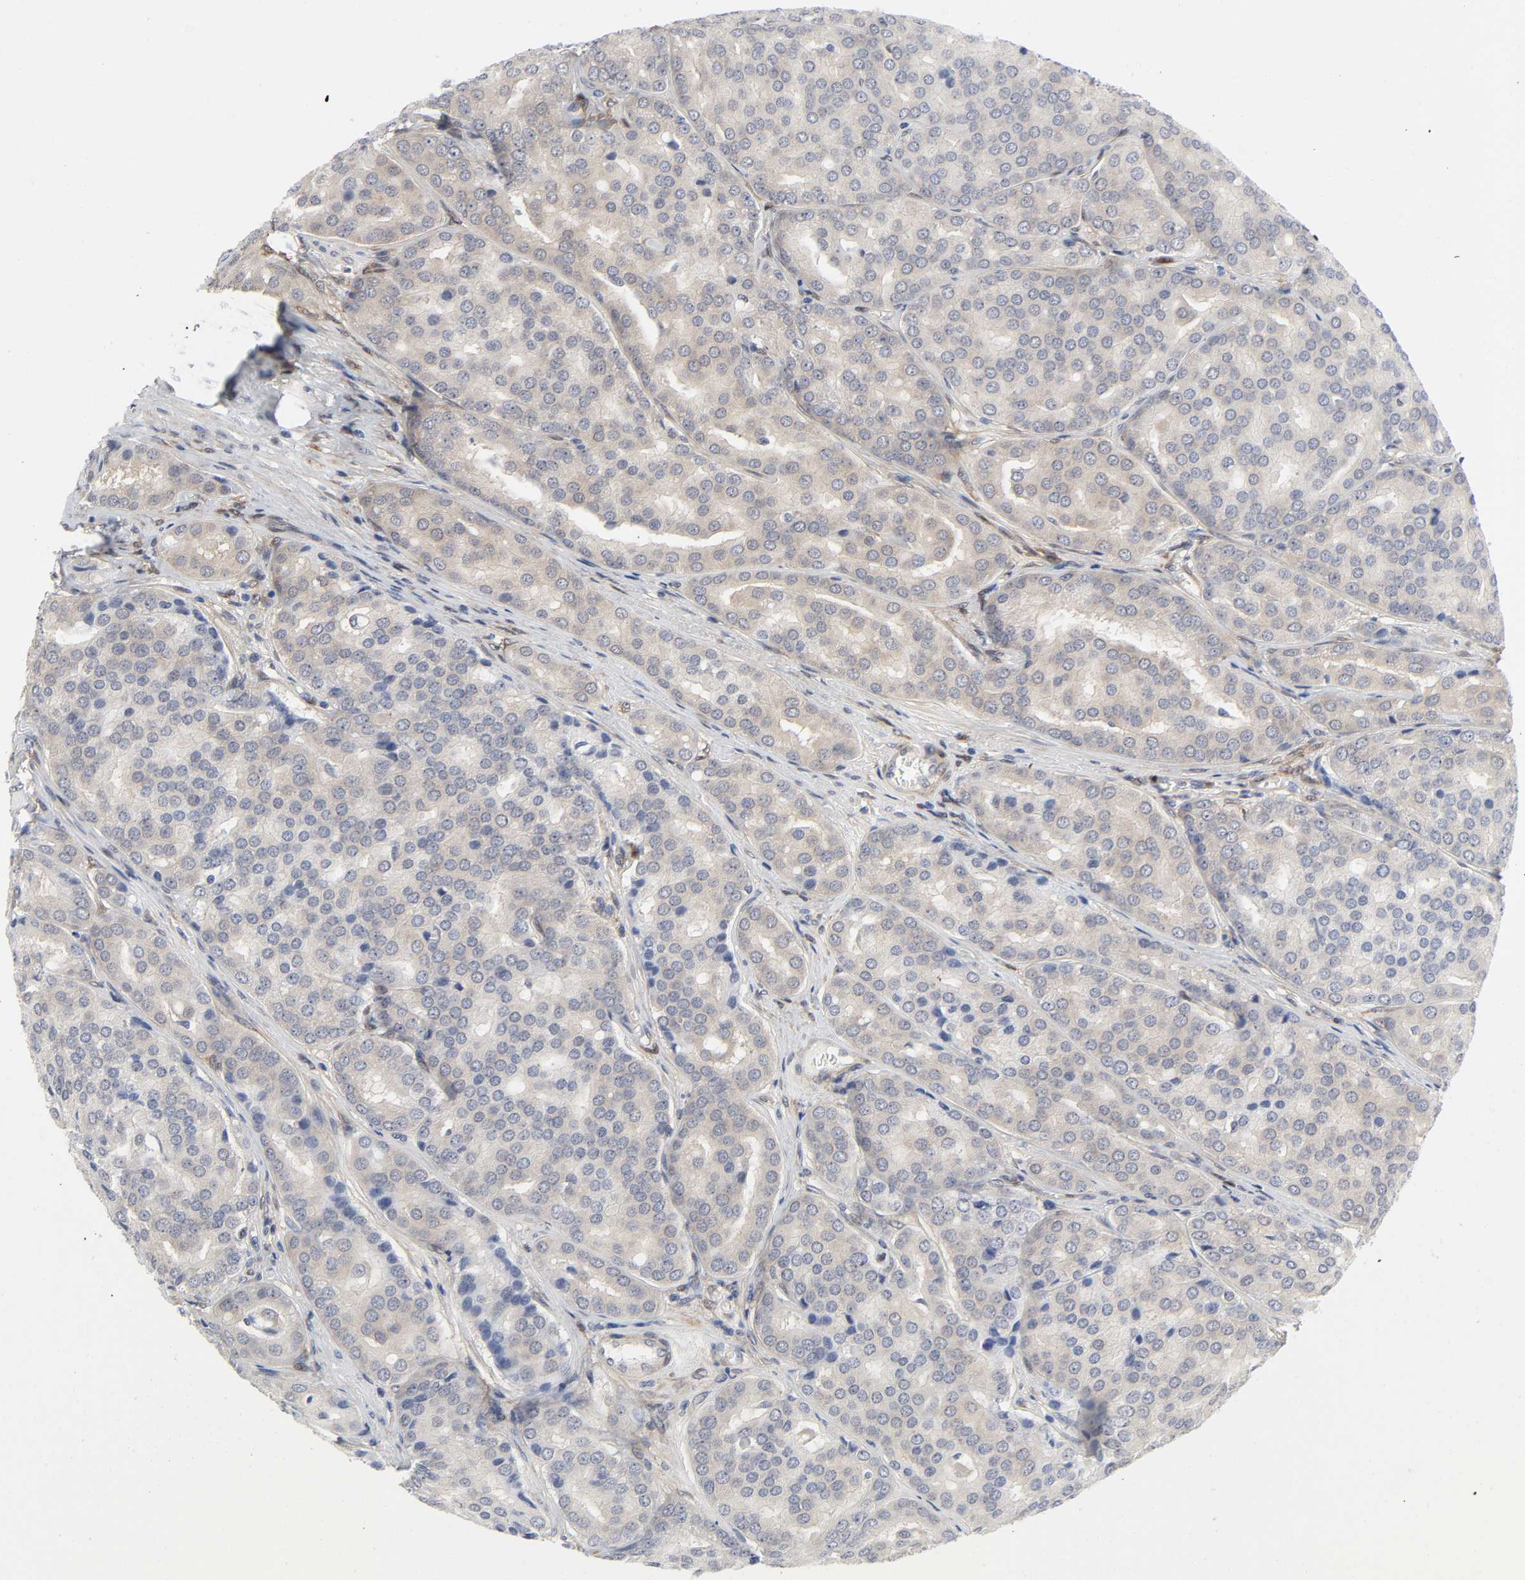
{"staining": {"intensity": "weak", "quantity": ">75%", "location": "cytoplasmic/membranous"}, "tissue": "prostate cancer", "cell_type": "Tumor cells", "image_type": "cancer", "snomed": [{"axis": "morphology", "description": "Adenocarcinoma, High grade"}, {"axis": "topography", "description": "Prostate"}], "caption": "Weak cytoplasmic/membranous positivity is appreciated in approximately >75% of tumor cells in prostate cancer.", "gene": "PTEN", "patient": {"sex": "male", "age": 64}}